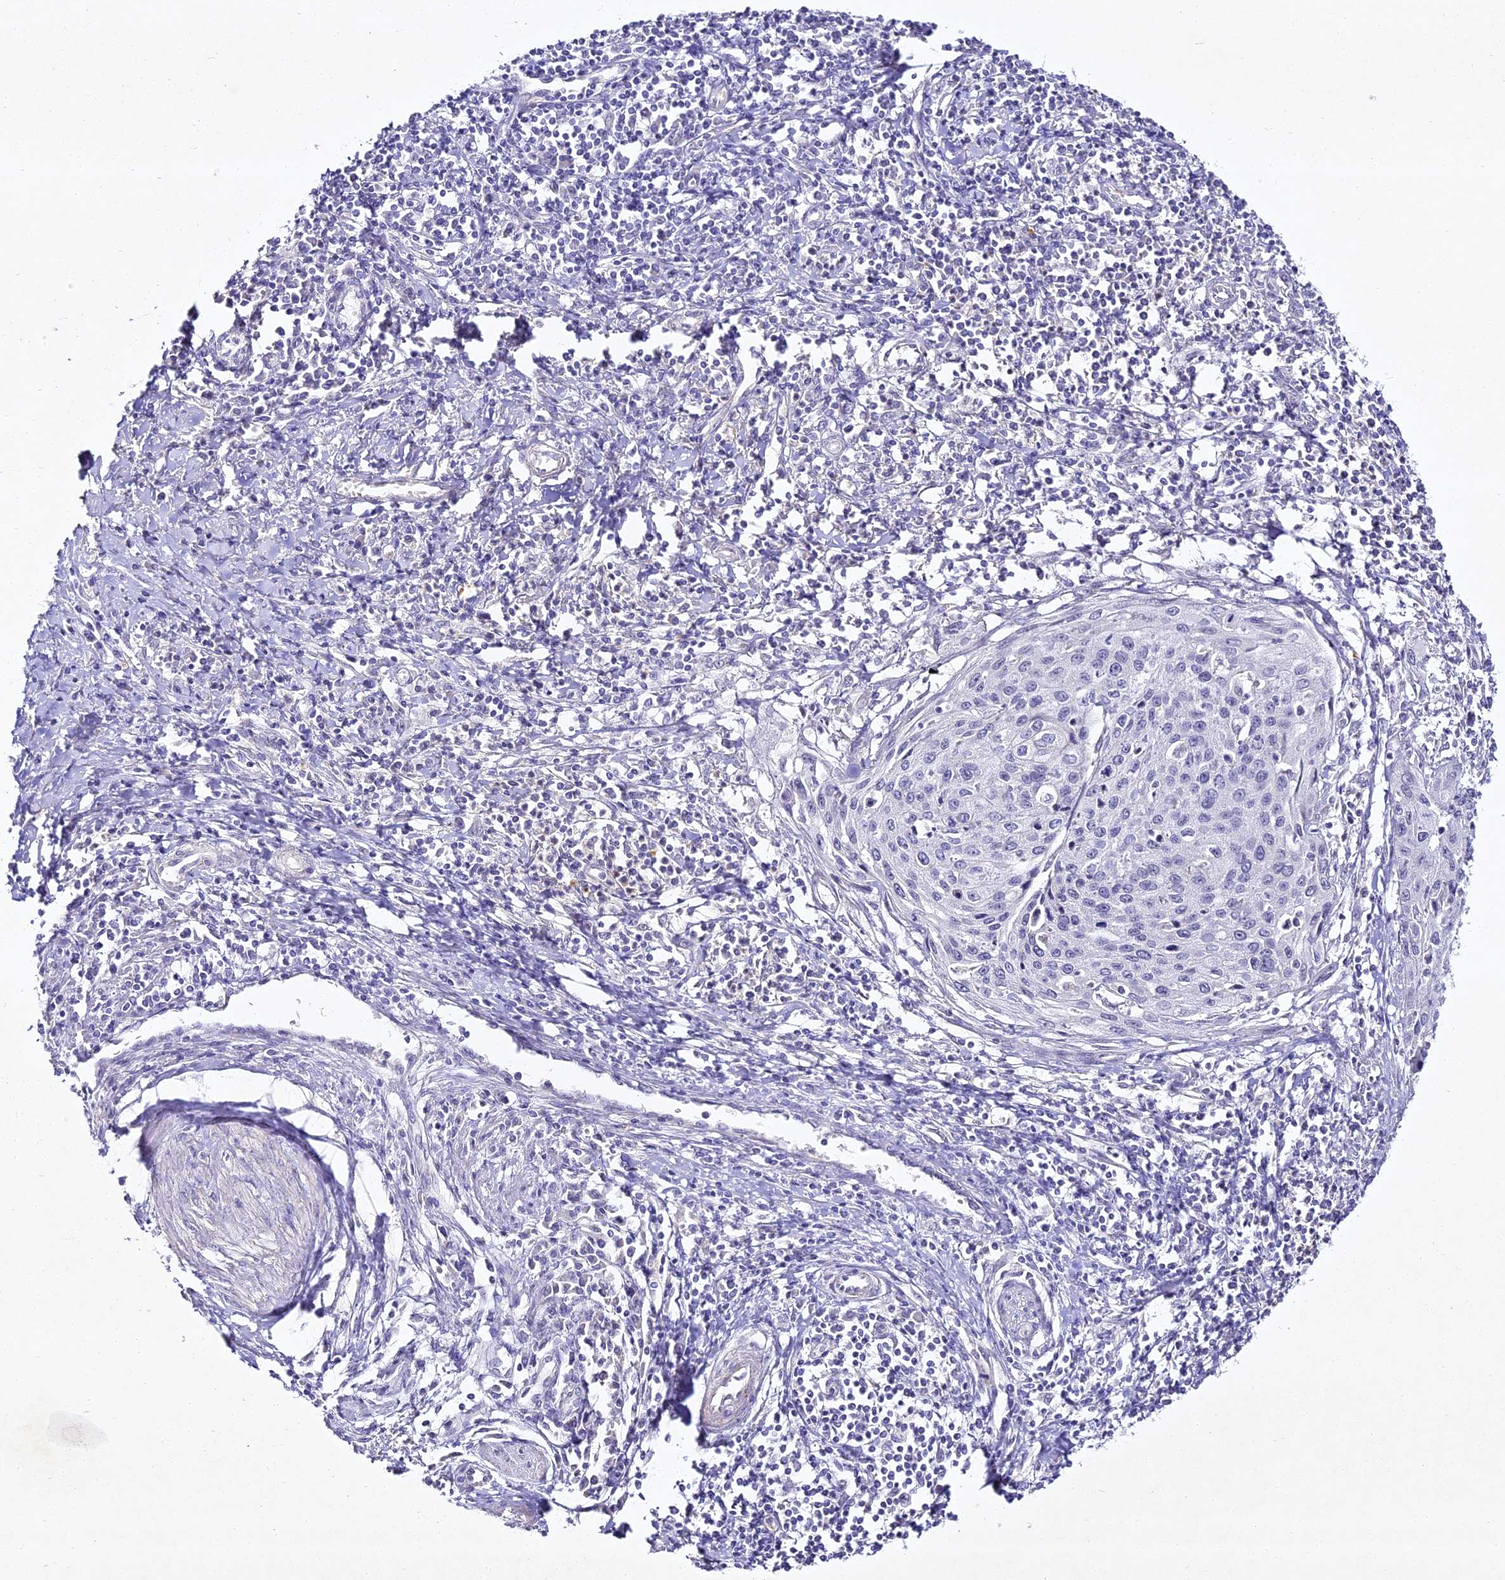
{"staining": {"intensity": "negative", "quantity": "none", "location": "none"}, "tissue": "cervical cancer", "cell_type": "Tumor cells", "image_type": "cancer", "snomed": [{"axis": "morphology", "description": "Squamous cell carcinoma, NOS"}, {"axis": "topography", "description": "Cervix"}], "caption": "Immunohistochemistry (IHC) micrograph of human cervical cancer stained for a protein (brown), which shows no staining in tumor cells.", "gene": "ALPG", "patient": {"sex": "female", "age": 32}}